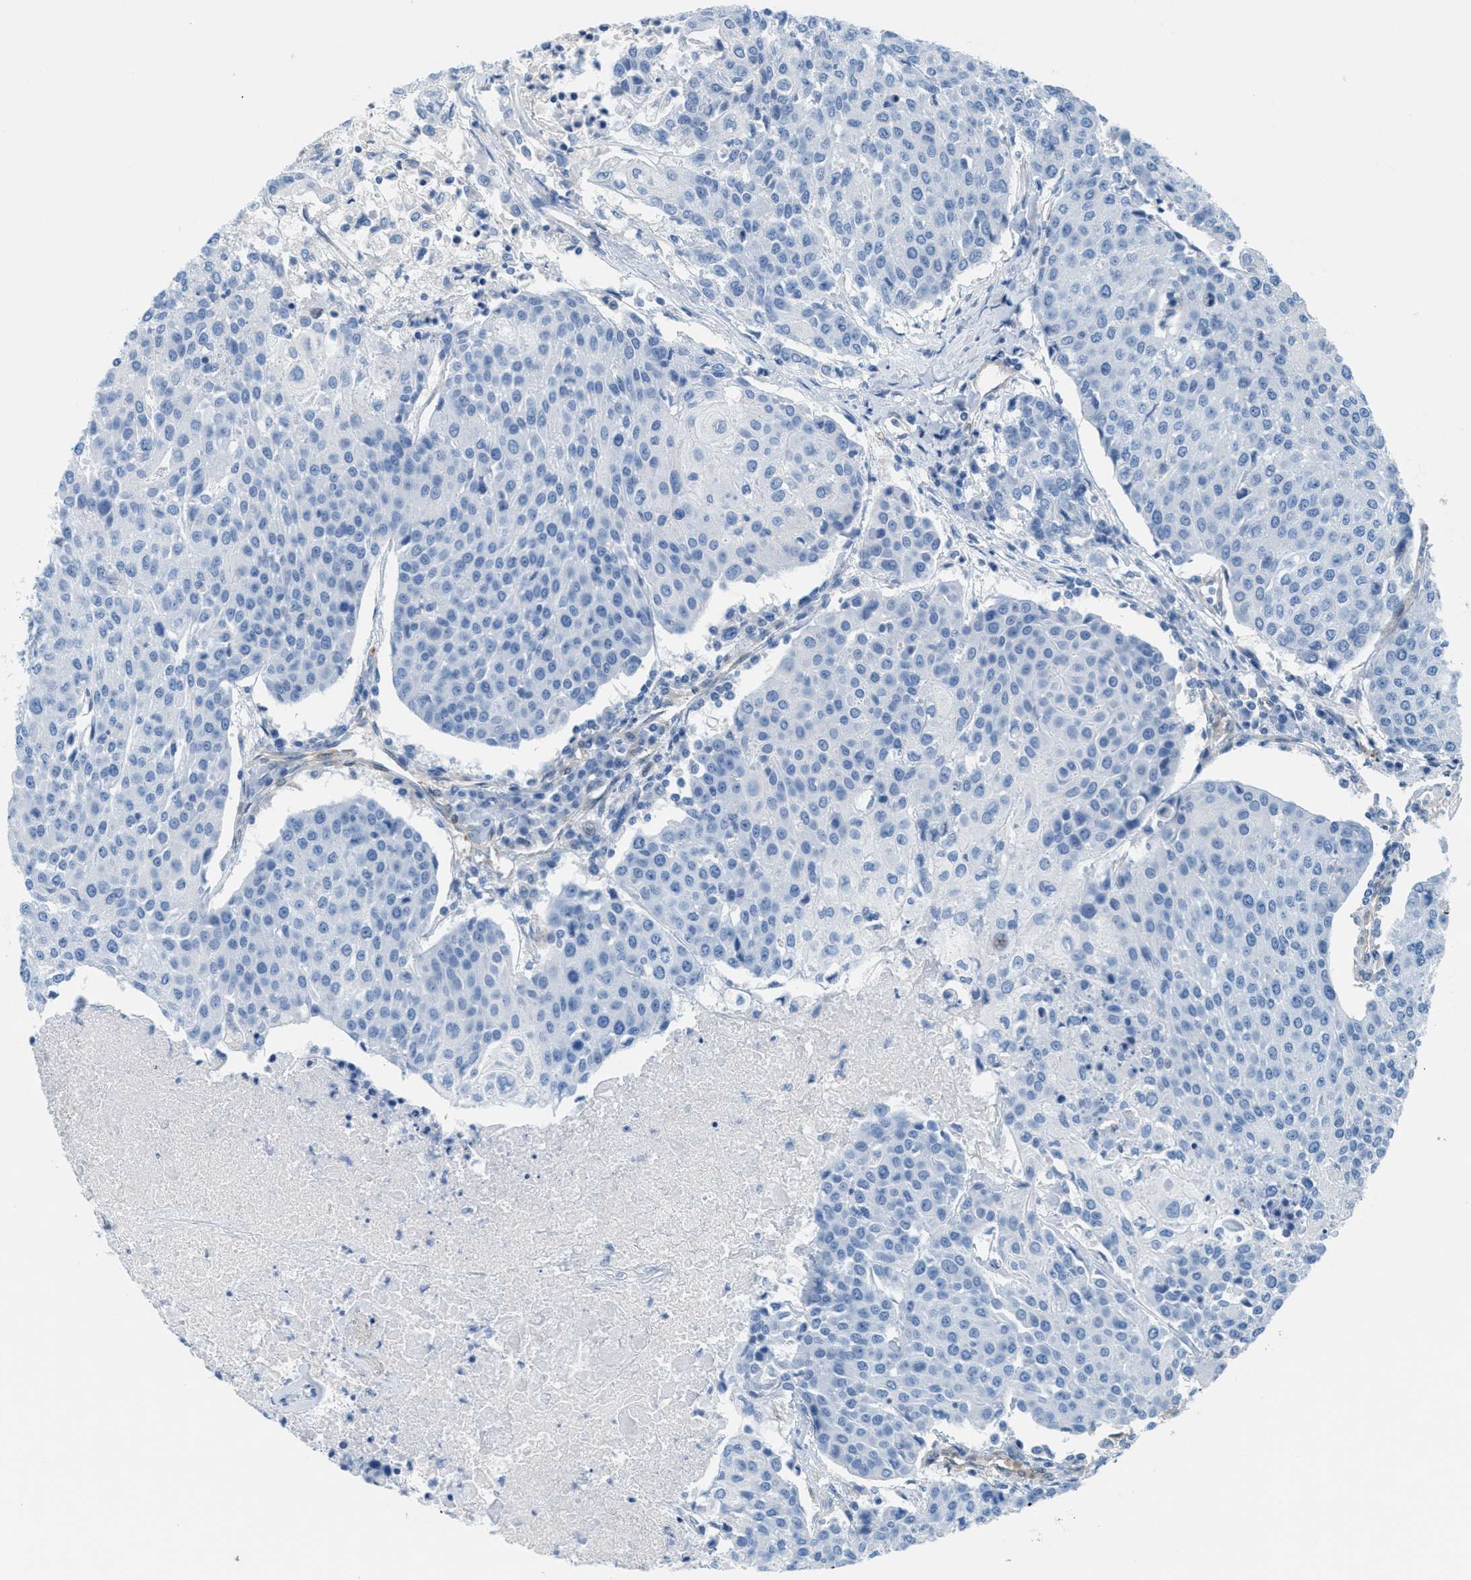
{"staining": {"intensity": "negative", "quantity": "none", "location": "none"}, "tissue": "urothelial cancer", "cell_type": "Tumor cells", "image_type": "cancer", "snomed": [{"axis": "morphology", "description": "Urothelial carcinoma, High grade"}, {"axis": "topography", "description": "Urinary bladder"}], "caption": "Immunohistochemical staining of human urothelial carcinoma (high-grade) exhibits no significant expression in tumor cells. (DAB immunohistochemistry (IHC) visualized using brightfield microscopy, high magnification).", "gene": "MAPRE2", "patient": {"sex": "female", "age": 85}}